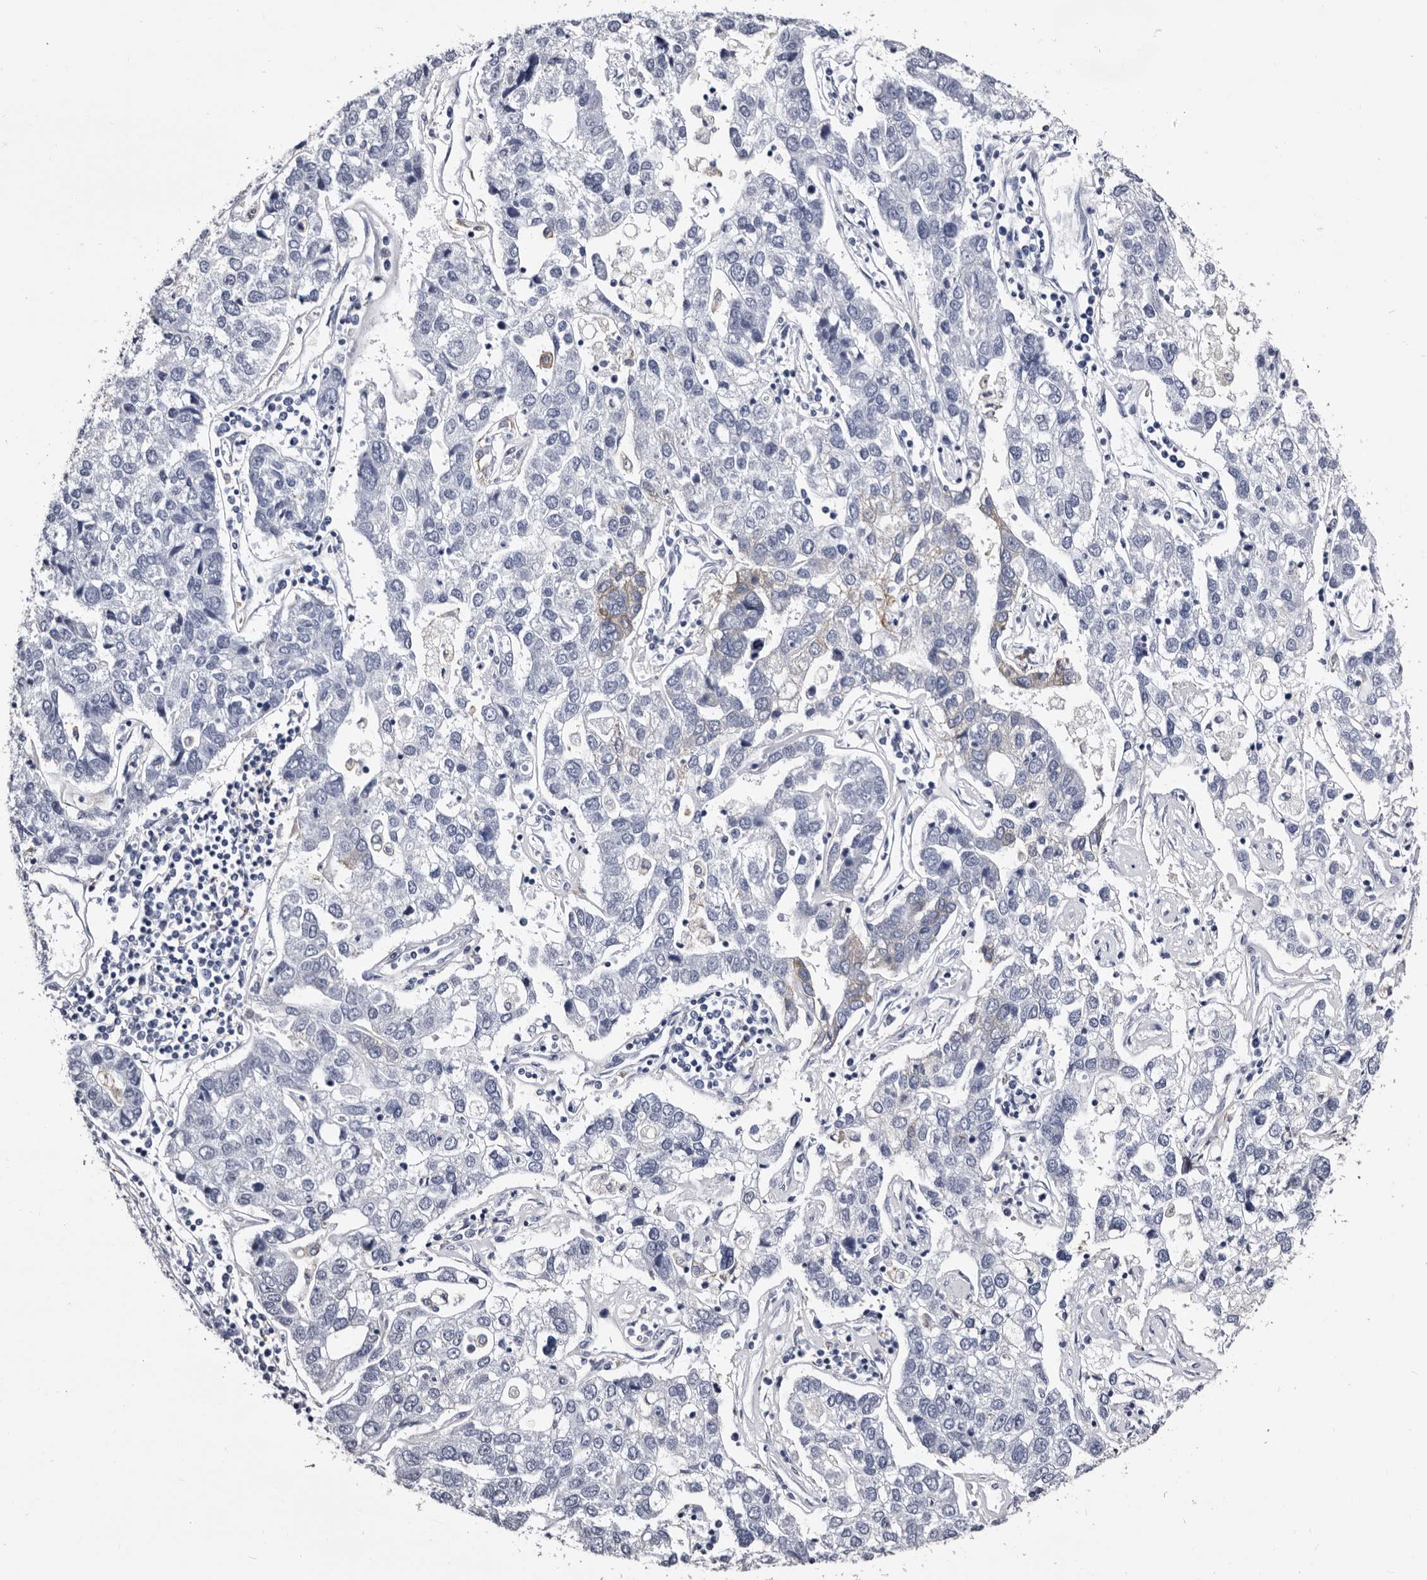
{"staining": {"intensity": "moderate", "quantity": "25%-75%", "location": "cytoplasmic/membranous"}, "tissue": "pancreatic cancer", "cell_type": "Tumor cells", "image_type": "cancer", "snomed": [{"axis": "morphology", "description": "Adenocarcinoma, NOS"}, {"axis": "topography", "description": "Pancreas"}], "caption": "An IHC histopathology image of tumor tissue is shown. Protein staining in brown labels moderate cytoplasmic/membranous positivity in pancreatic cancer (adenocarcinoma) within tumor cells. (brown staining indicates protein expression, while blue staining denotes nuclei).", "gene": "EPB41L3", "patient": {"sex": "female", "age": 61}}